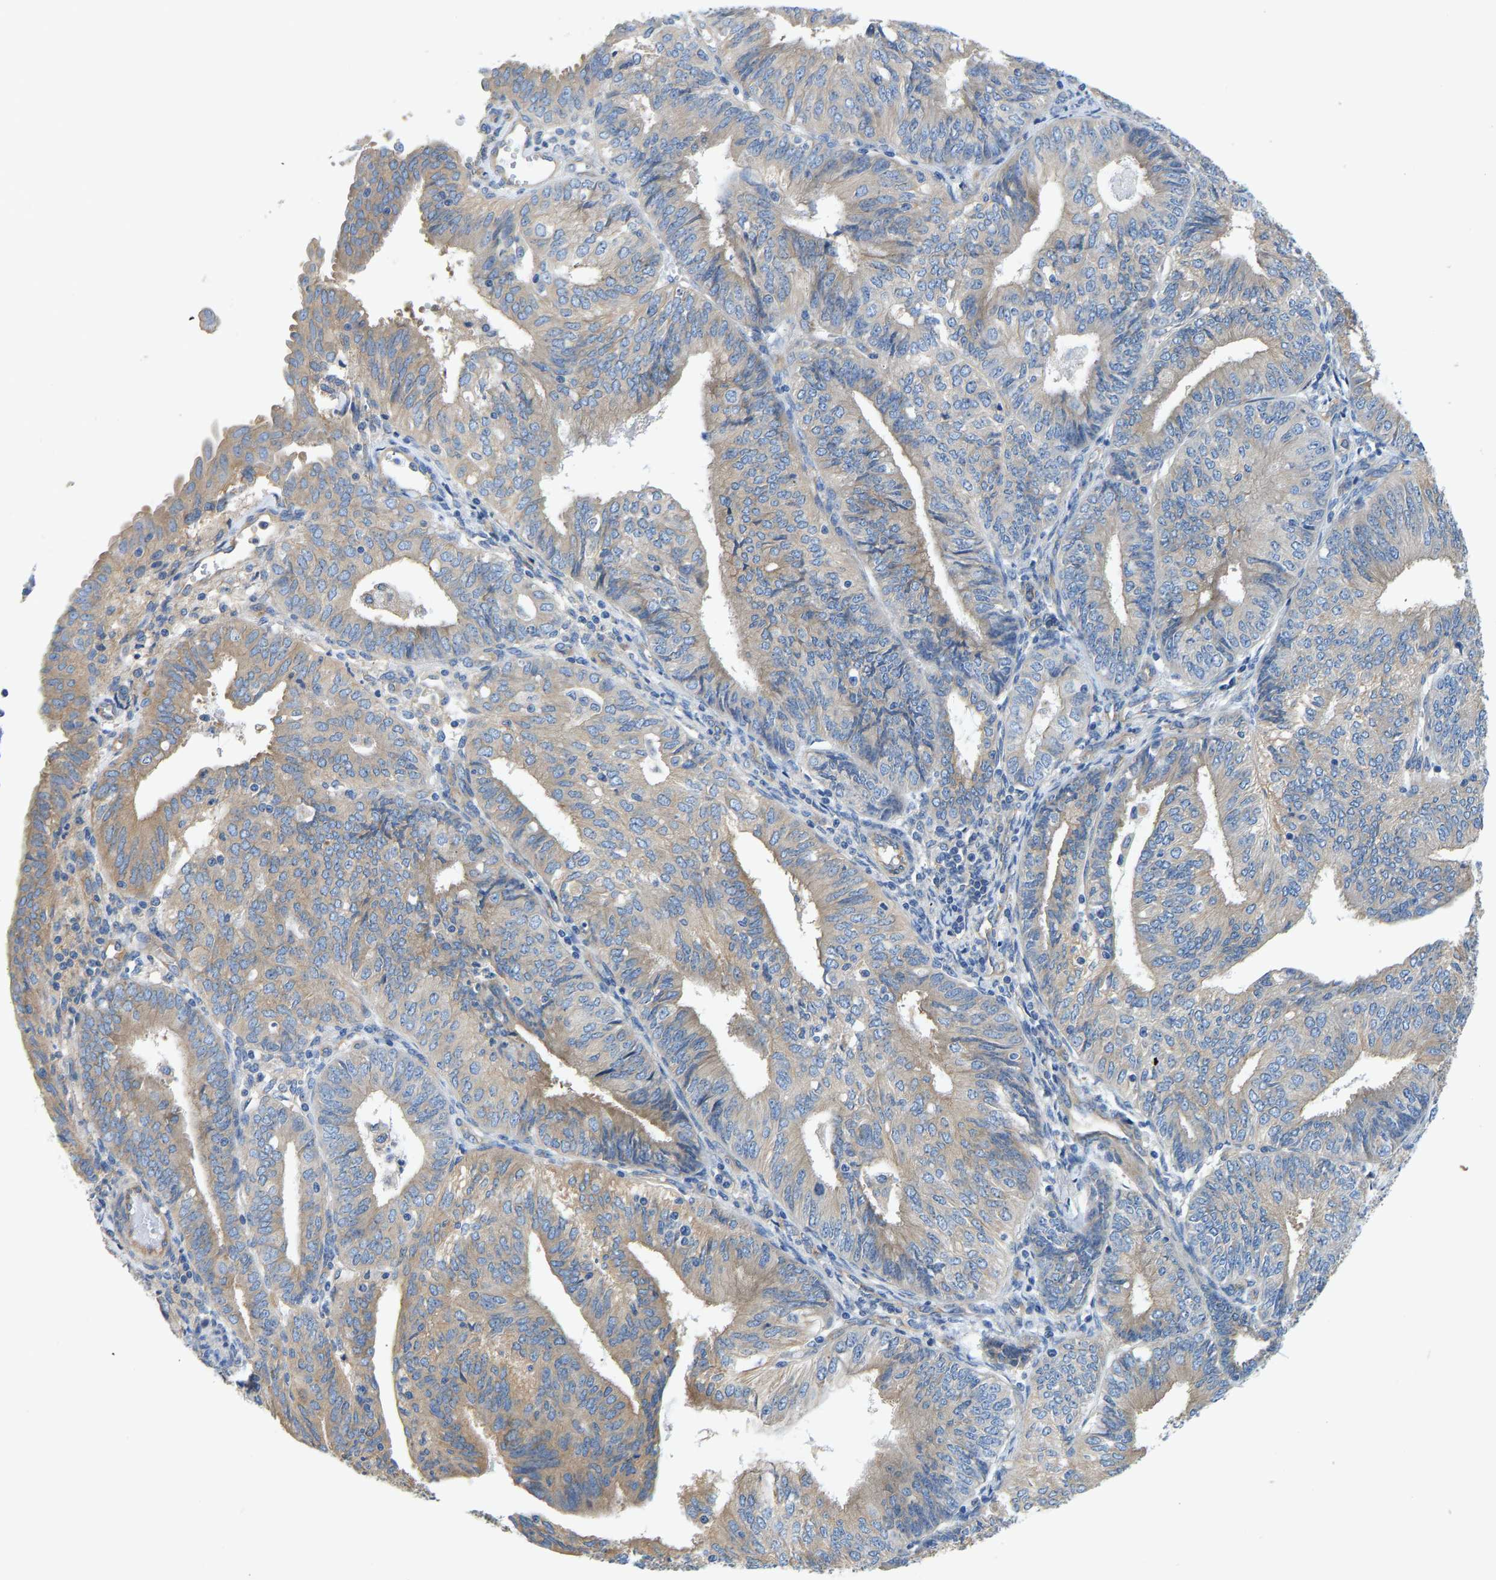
{"staining": {"intensity": "weak", "quantity": ">75%", "location": "cytoplasmic/membranous"}, "tissue": "endometrial cancer", "cell_type": "Tumor cells", "image_type": "cancer", "snomed": [{"axis": "morphology", "description": "Adenocarcinoma, NOS"}, {"axis": "topography", "description": "Endometrium"}], "caption": "Human endometrial cancer (adenocarcinoma) stained for a protein (brown) demonstrates weak cytoplasmic/membranous positive staining in approximately >75% of tumor cells.", "gene": "CHAD", "patient": {"sex": "female", "age": 58}}